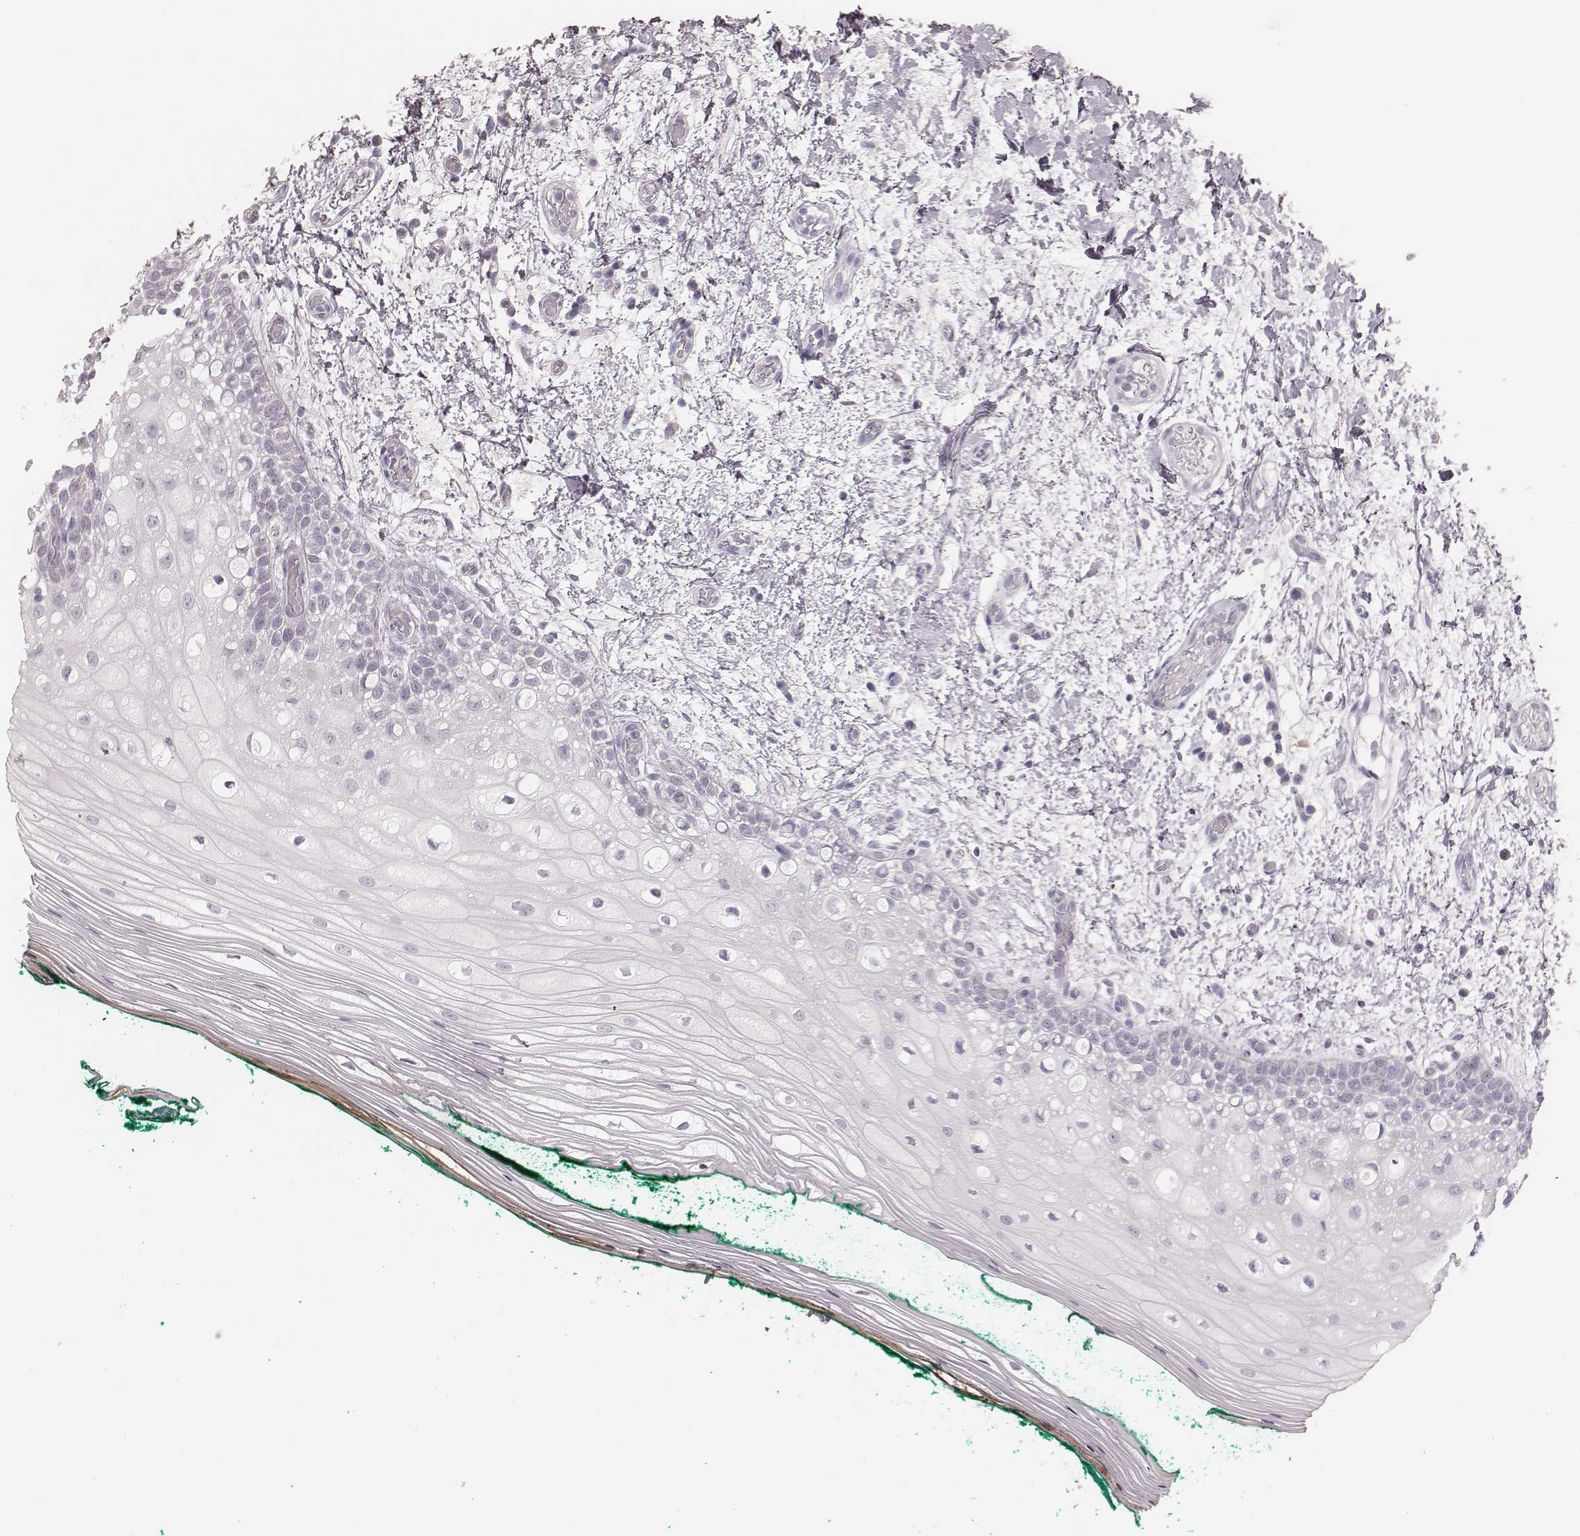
{"staining": {"intensity": "negative", "quantity": "none", "location": "none"}, "tissue": "oral mucosa", "cell_type": "Squamous epithelial cells", "image_type": "normal", "snomed": [{"axis": "morphology", "description": "Normal tissue, NOS"}, {"axis": "topography", "description": "Oral tissue"}], "caption": "Immunohistochemical staining of benign human oral mucosa shows no significant expression in squamous epithelial cells. The staining is performed using DAB (3,3'-diaminobenzidine) brown chromogen with nuclei counter-stained in using hematoxylin.", "gene": "KIF5C", "patient": {"sex": "female", "age": 83}}